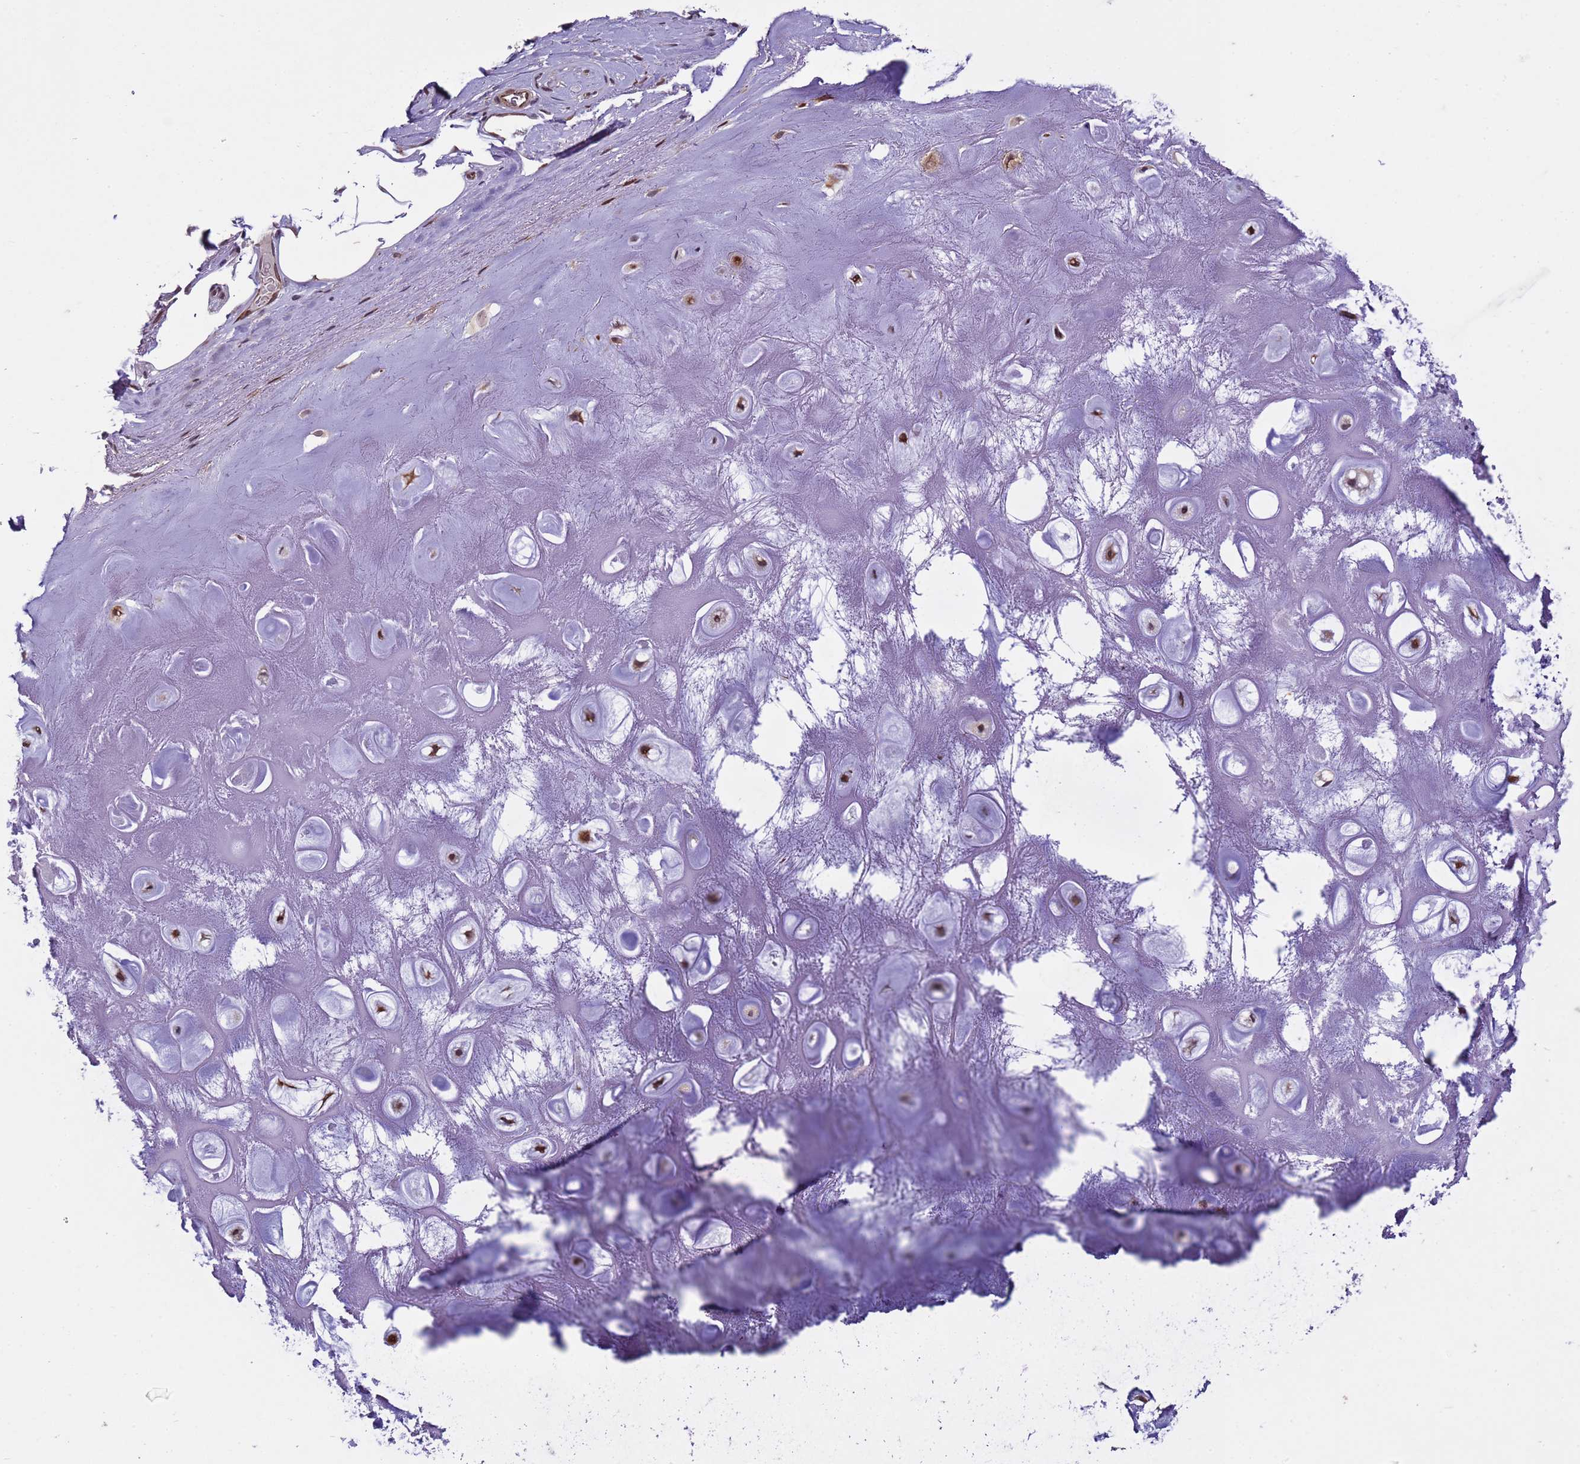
{"staining": {"intensity": "moderate", "quantity": "25%-75%", "location": "nuclear"}, "tissue": "soft tissue", "cell_type": "Chondrocytes", "image_type": "normal", "snomed": [{"axis": "morphology", "description": "Normal tissue, NOS"}, {"axis": "topography", "description": "Cartilage tissue"}], "caption": "High-magnification brightfield microscopy of benign soft tissue stained with DAB (brown) and counterstained with hematoxylin (blue). chondrocytes exhibit moderate nuclear positivity is appreciated in approximately25%-75% of cells.", "gene": "SHC3", "patient": {"sex": "male", "age": 81}}